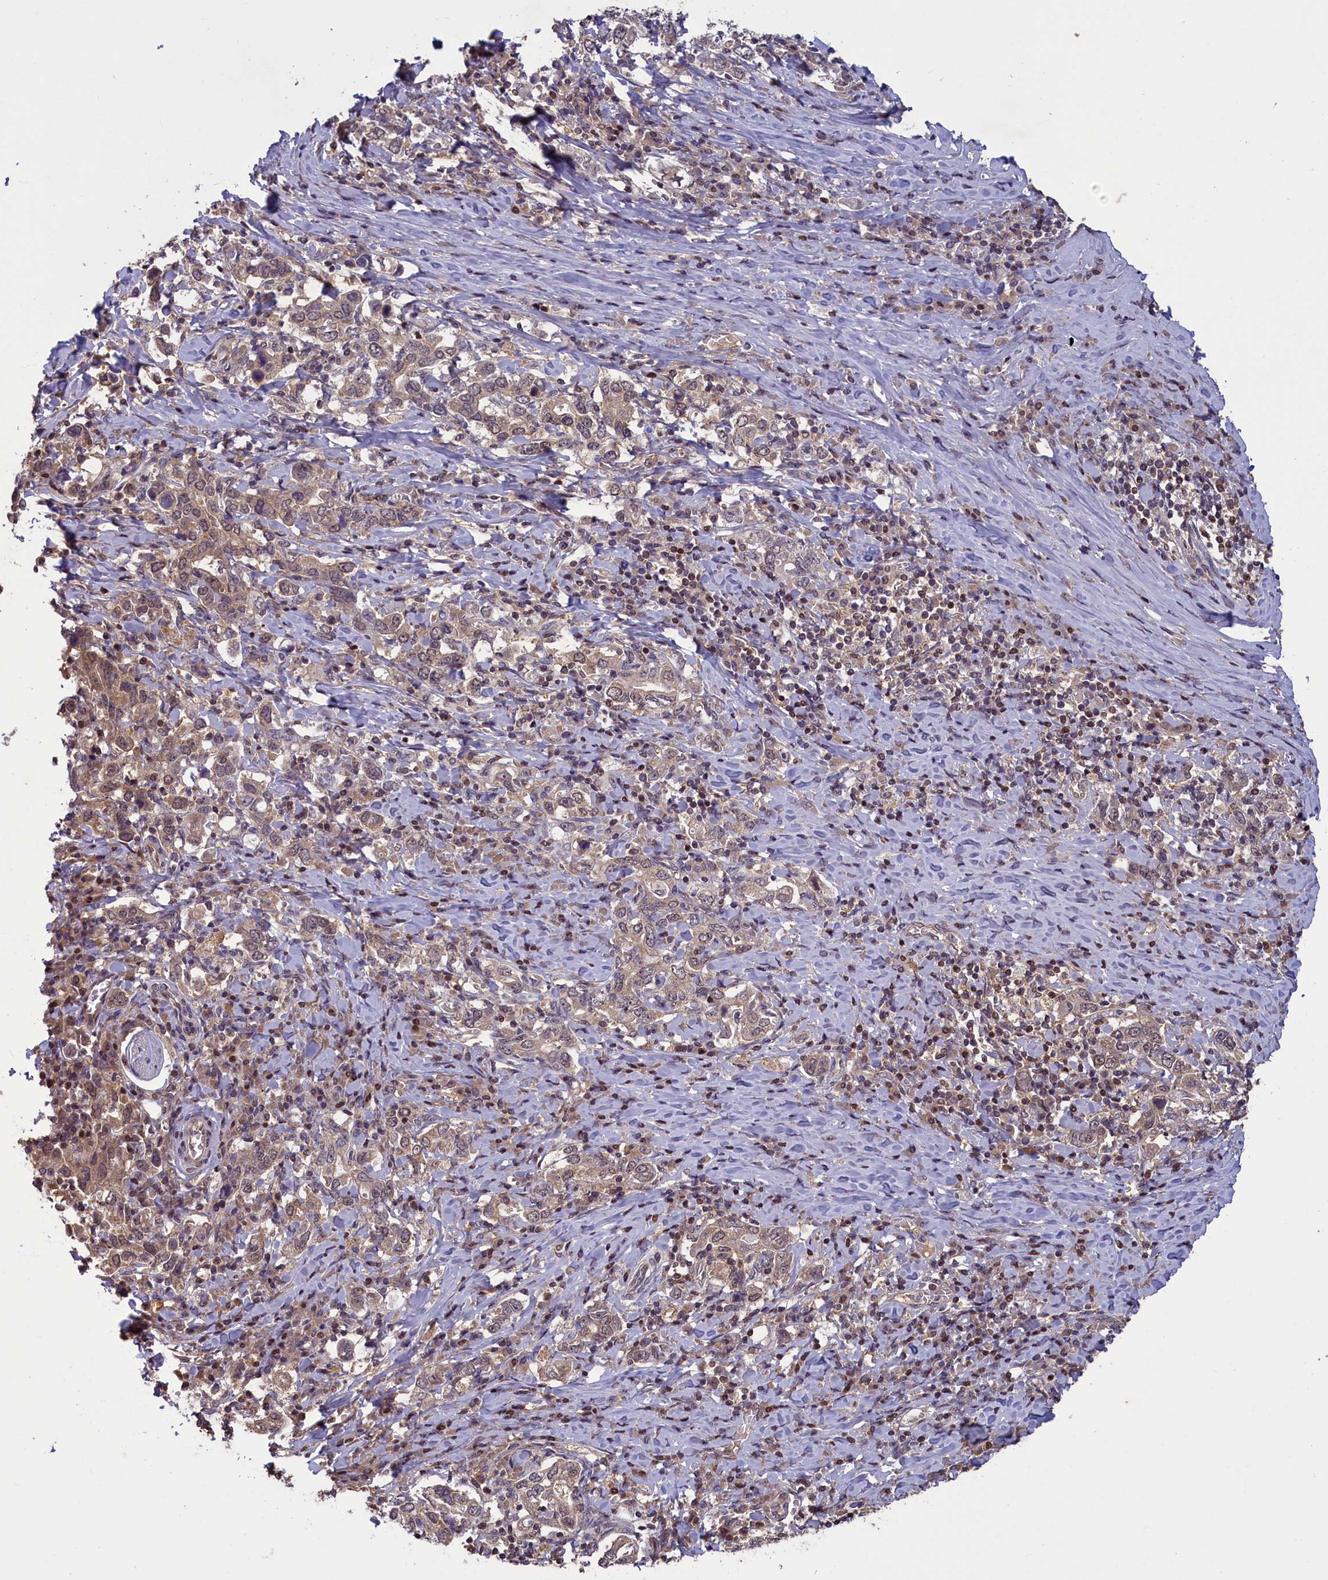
{"staining": {"intensity": "weak", "quantity": "25%-75%", "location": "cytoplasmic/membranous"}, "tissue": "stomach cancer", "cell_type": "Tumor cells", "image_type": "cancer", "snomed": [{"axis": "morphology", "description": "Adenocarcinoma, NOS"}, {"axis": "topography", "description": "Stomach, upper"}, {"axis": "topography", "description": "Stomach"}], "caption": "Immunohistochemistry (DAB) staining of adenocarcinoma (stomach) displays weak cytoplasmic/membranous protein expression in approximately 25%-75% of tumor cells.", "gene": "NUBP1", "patient": {"sex": "male", "age": 62}}